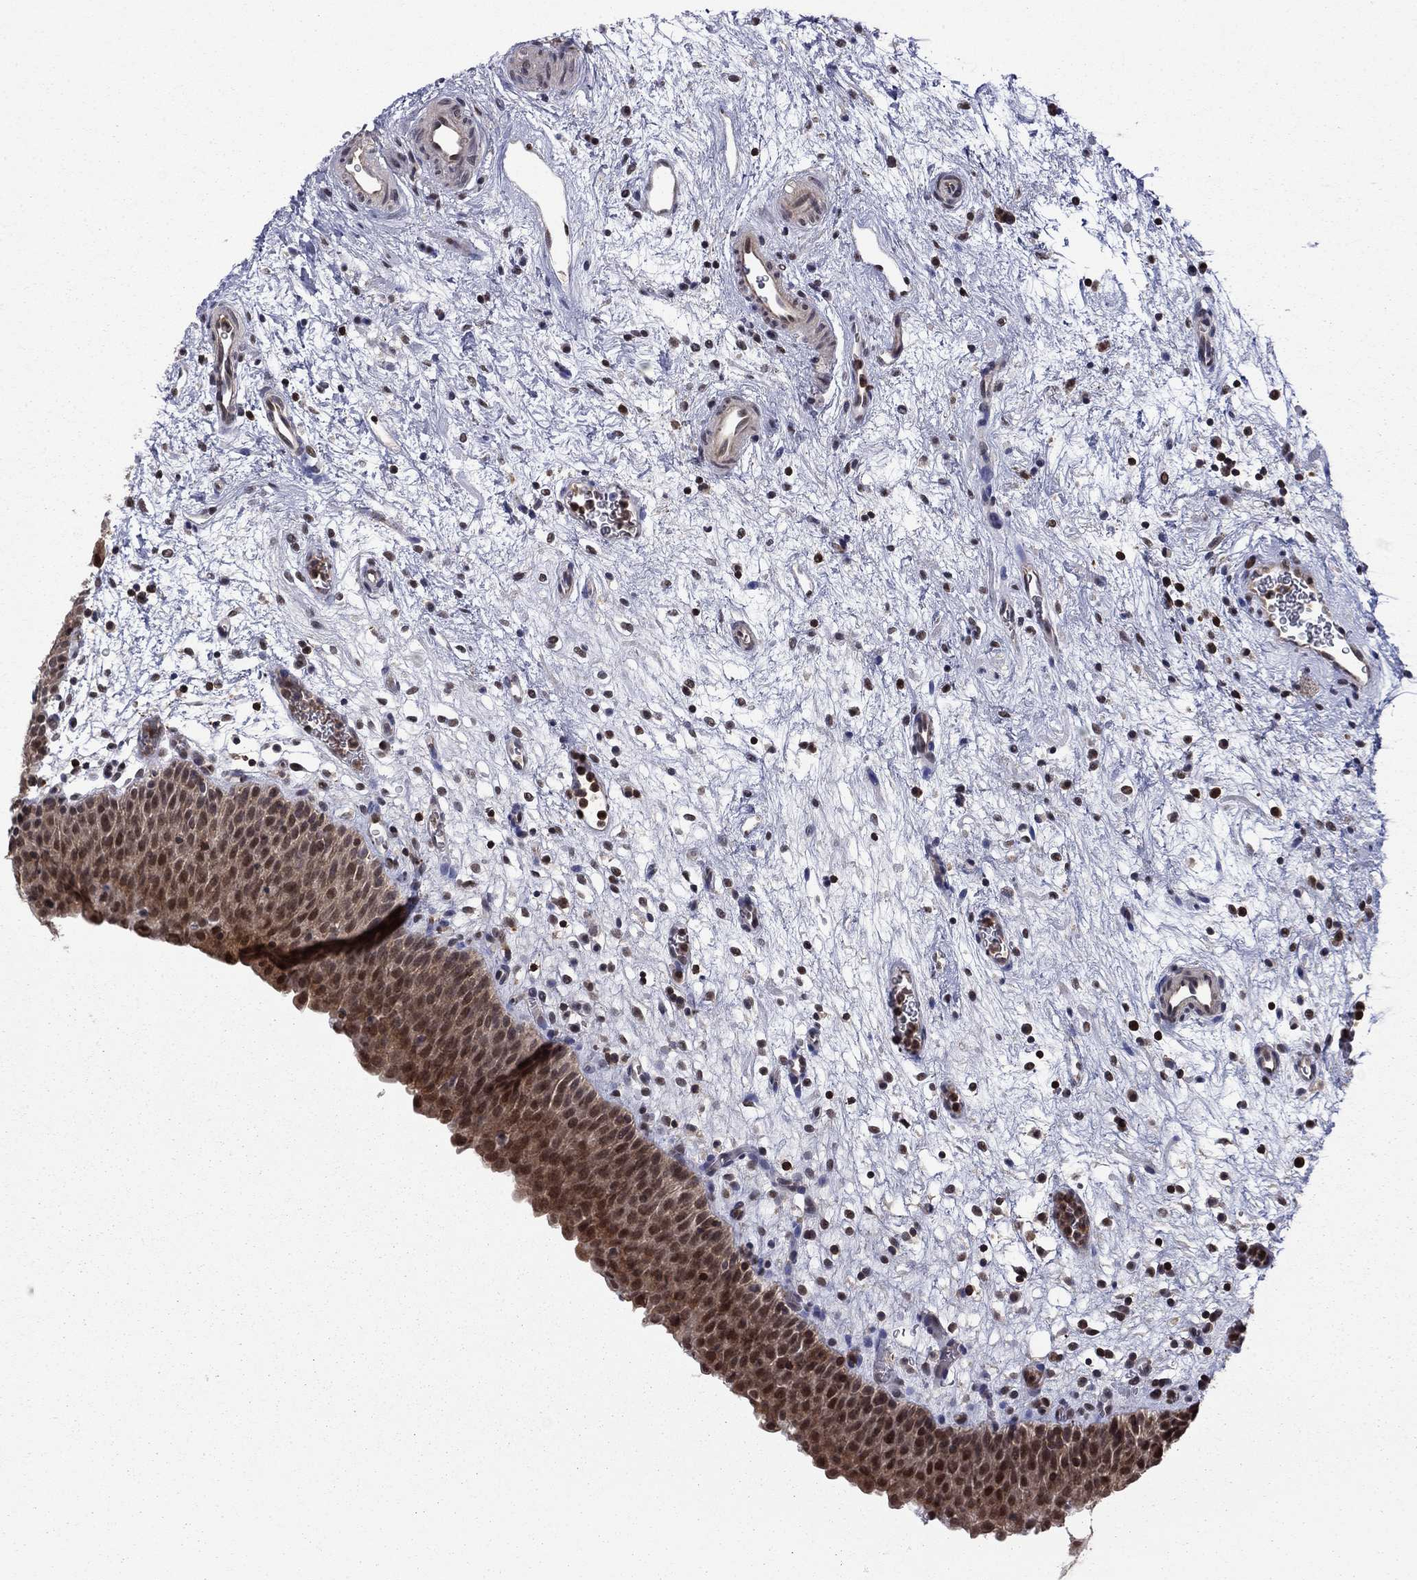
{"staining": {"intensity": "moderate", "quantity": ">75%", "location": "nuclear"}, "tissue": "urinary bladder", "cell_type": "Urothelial cells", "image_type": "normal", "snomed": [{"axis": "morphology", "description": "Normal tissue, NOS"}, {"axis": "topography", "description": "Urinary bladder"}], "caption": "Protein staining of benign urinary bladder reveals moderate nuclear expression in about >75% of urothelial cells.", "gene": "PSMD2", "patient": {"sex": "male", "age": 37}}